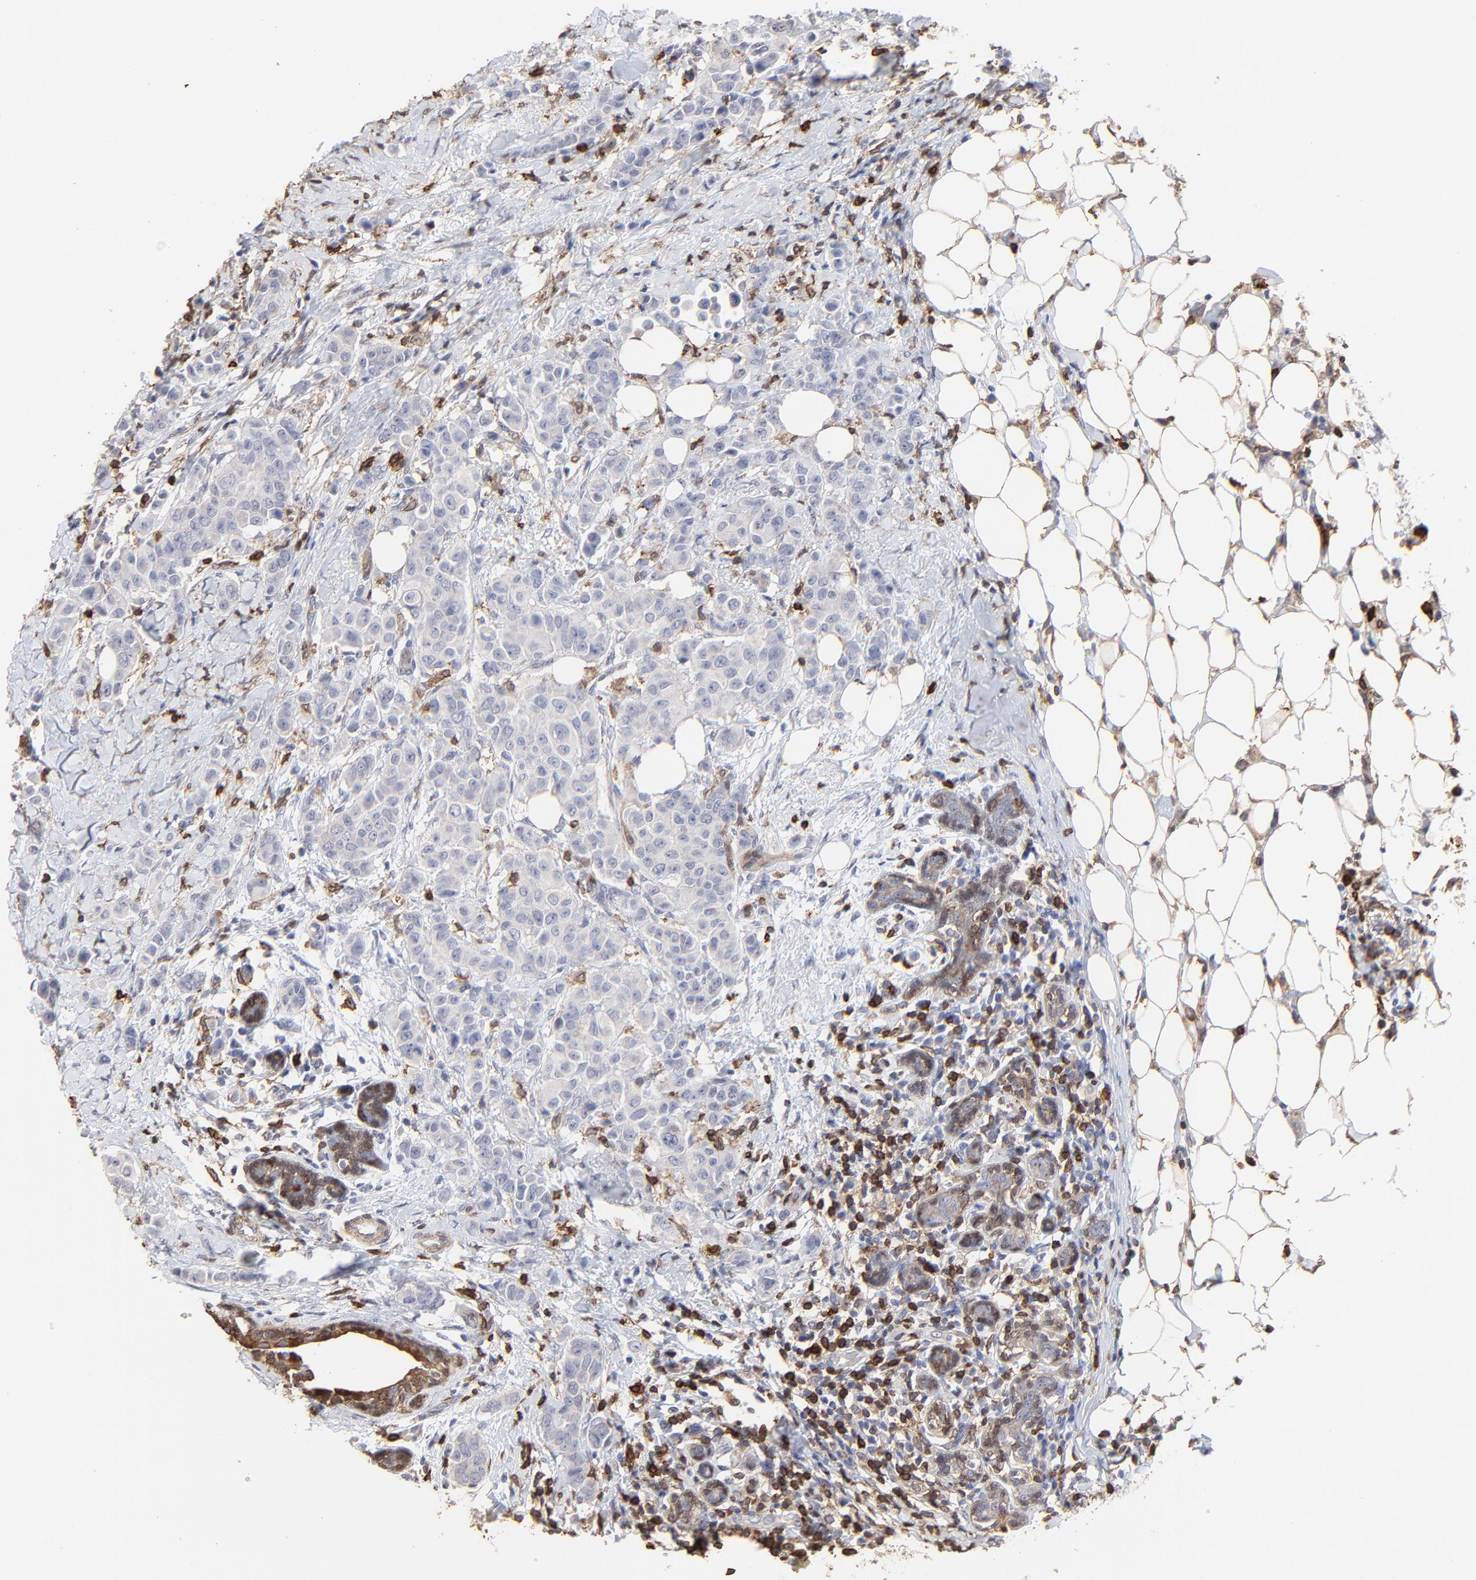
{"staining": {"intensity": "weak", "quantity": "<25%", "location": "cytoplasmic/membranous"}, "tissue": "breast cancer", "cell_type": "Tumor cells", "image_type": "cancer", "snomed": [{"axis": "morphology", "description": "Duct carcinoma"}, {"axis": "topography", "description": "Breast"}], "caption": "Human intraductal carcinoma (breast) stained for a protein using immunohistochemistry shows no staining in tumor cells.", "gene": "SLC6A14", "patient": {"sex": "female", "age": 40}}